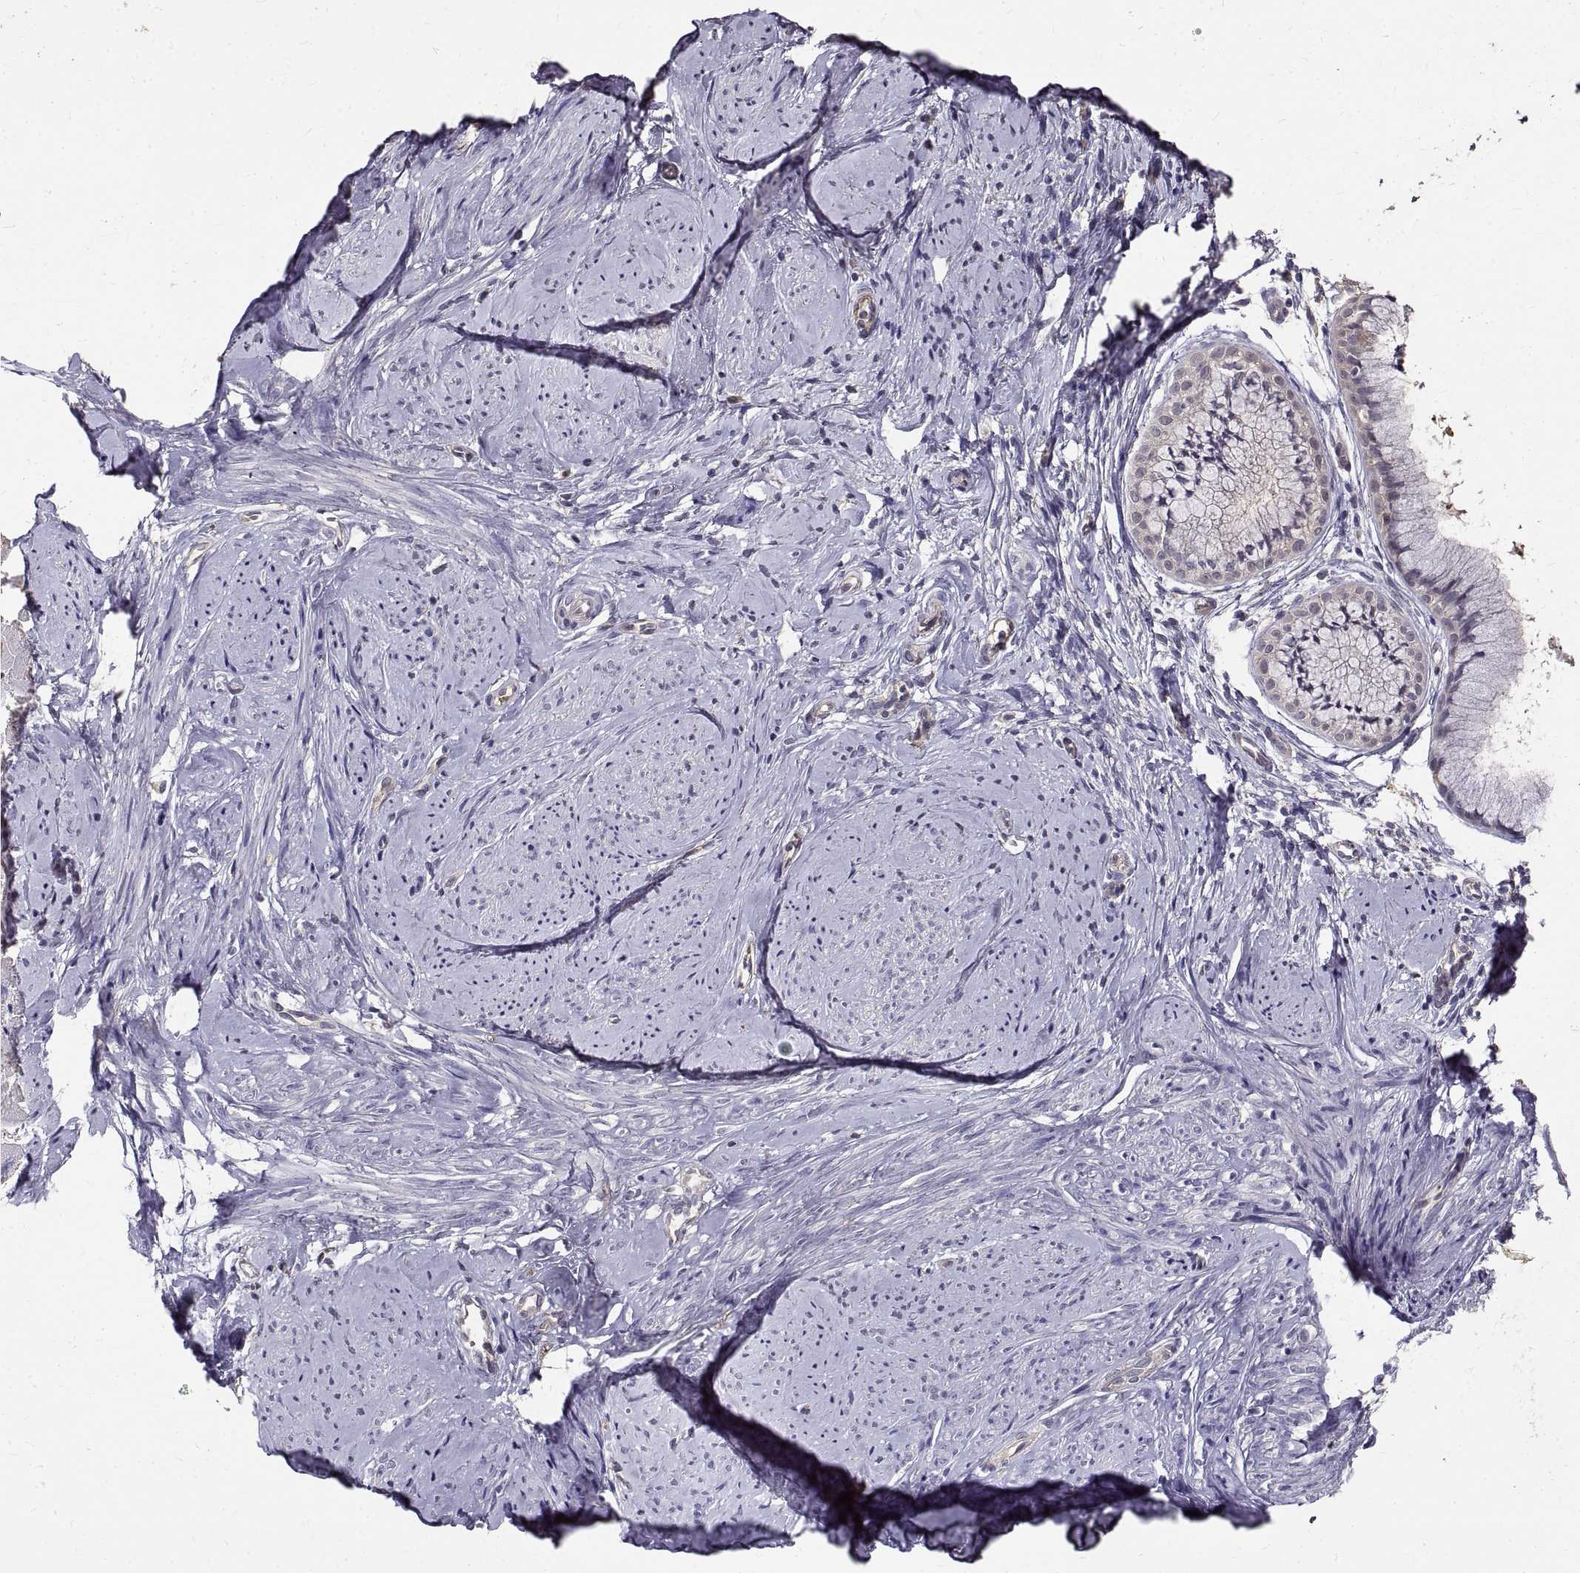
{"staining": {"intensity": "negative", "quantity": "none", "location": "none"}, "tissue": "smooth muscle", "cell_type": "Smooth muscle cells", "image_type": "normal", "snomed": [{"axis": "morphology", "description": "Normal tissue, NOS"}, {"axis": "topography", "description": "Smooth muscle"}], "caption": "This histopathology image is of normal smooth muscle stained with immunohistochemistry (IHC) to label a protein in brown with the nuclei are counter-stained blue. There is no expression in smooth muscle cells.", "gene": "PEA15", "patient": {"sex": "female", "age": 48}}